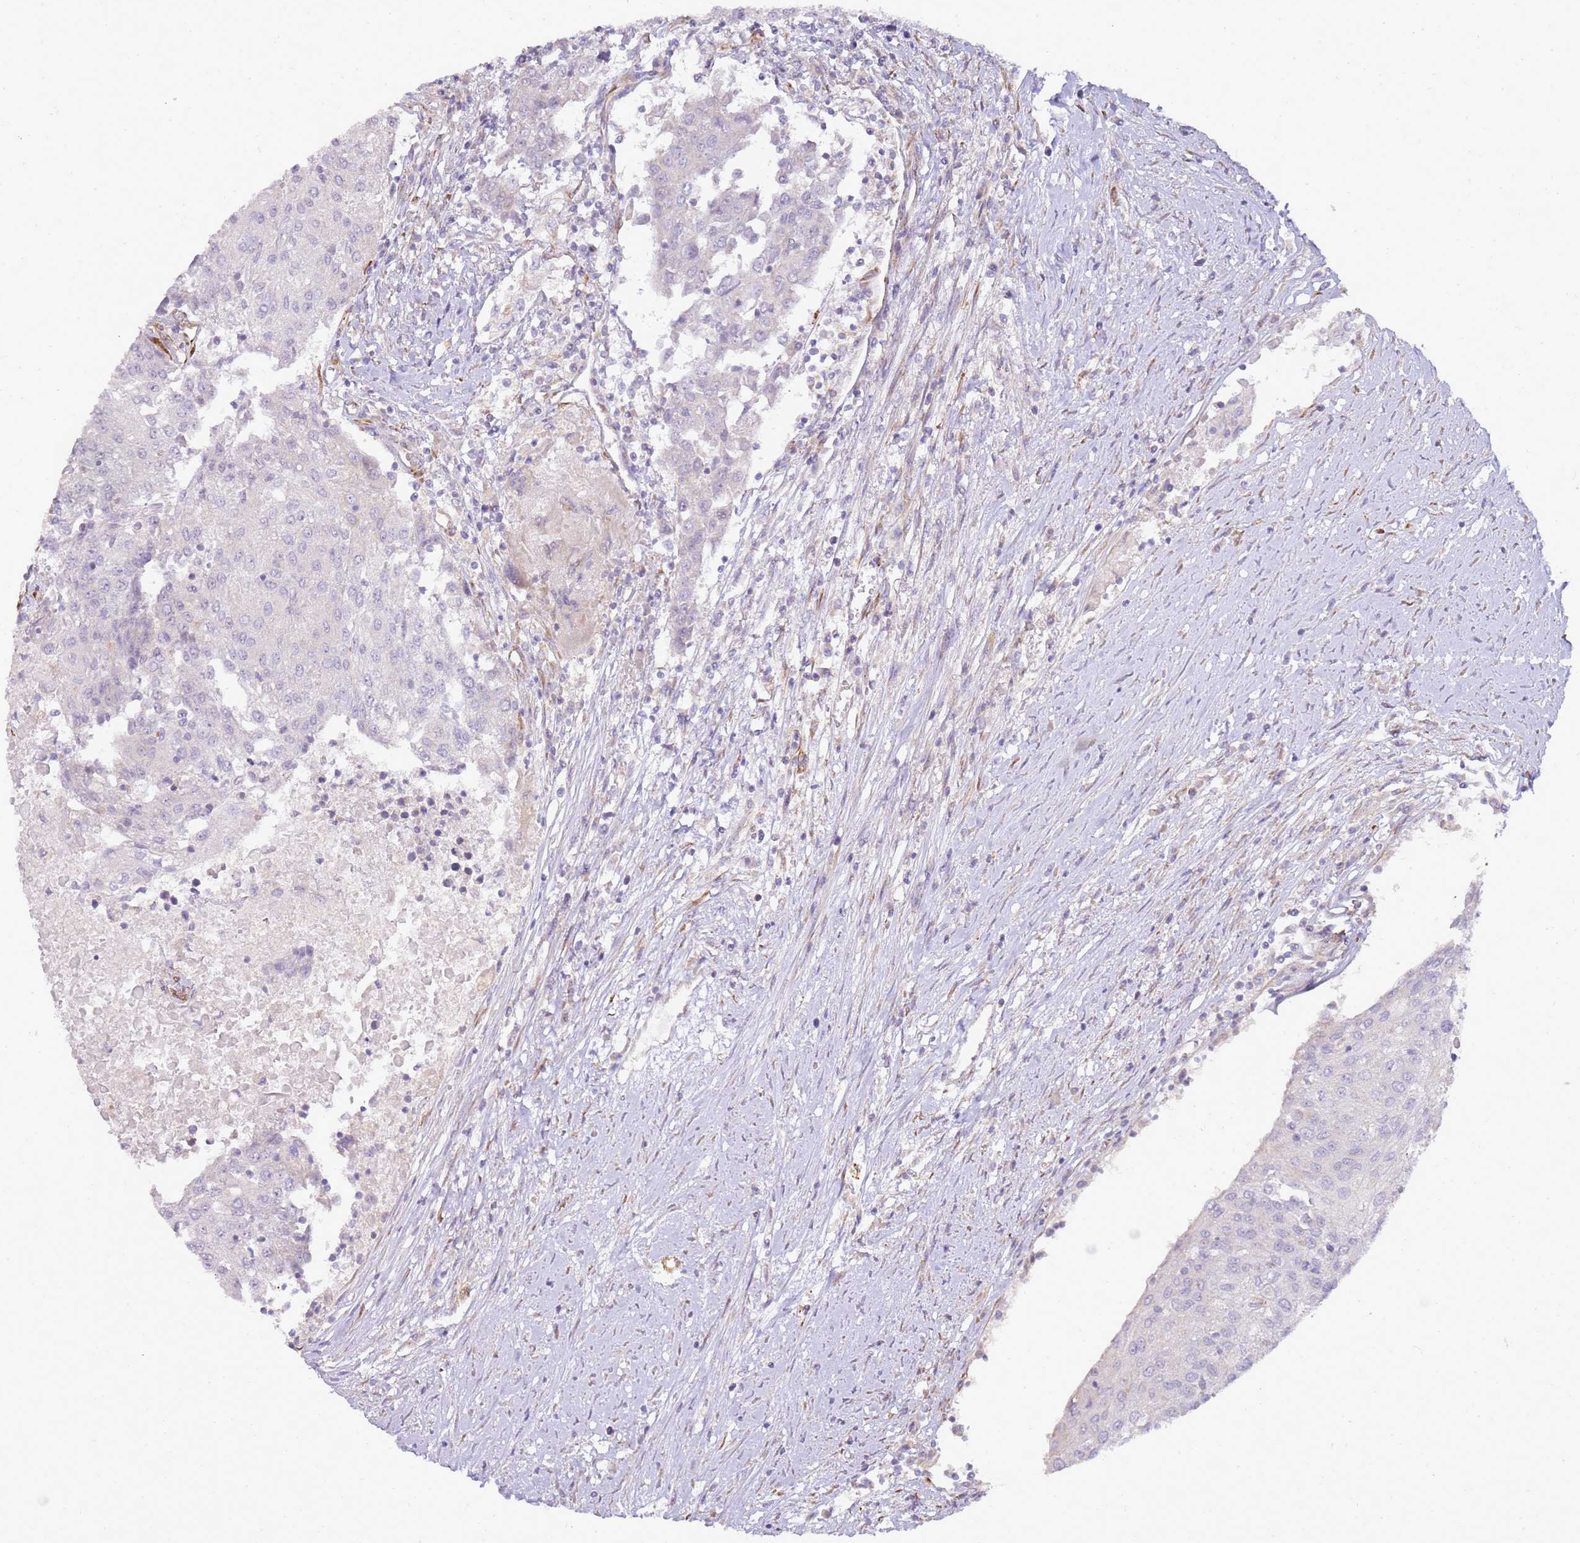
{"staining": {"intensity": "negative", "quantity": "none", "location": "none"}, "tissue": "urothelial cancer", "cell_type": "Tumor cells", "image_type": "cancer", "snomed": [{"axis": "morphology", "description": "Urothelial carcinoma, High grade"}, {"axis": "topography", "description": "Urinary bladder"}], "caption": "Immunohistochemistry of high-grade urothelial carcinoma displays no expression in tumor cells.", "gene": "GRAP", "patient": {"sex": "female", "age": 85}}